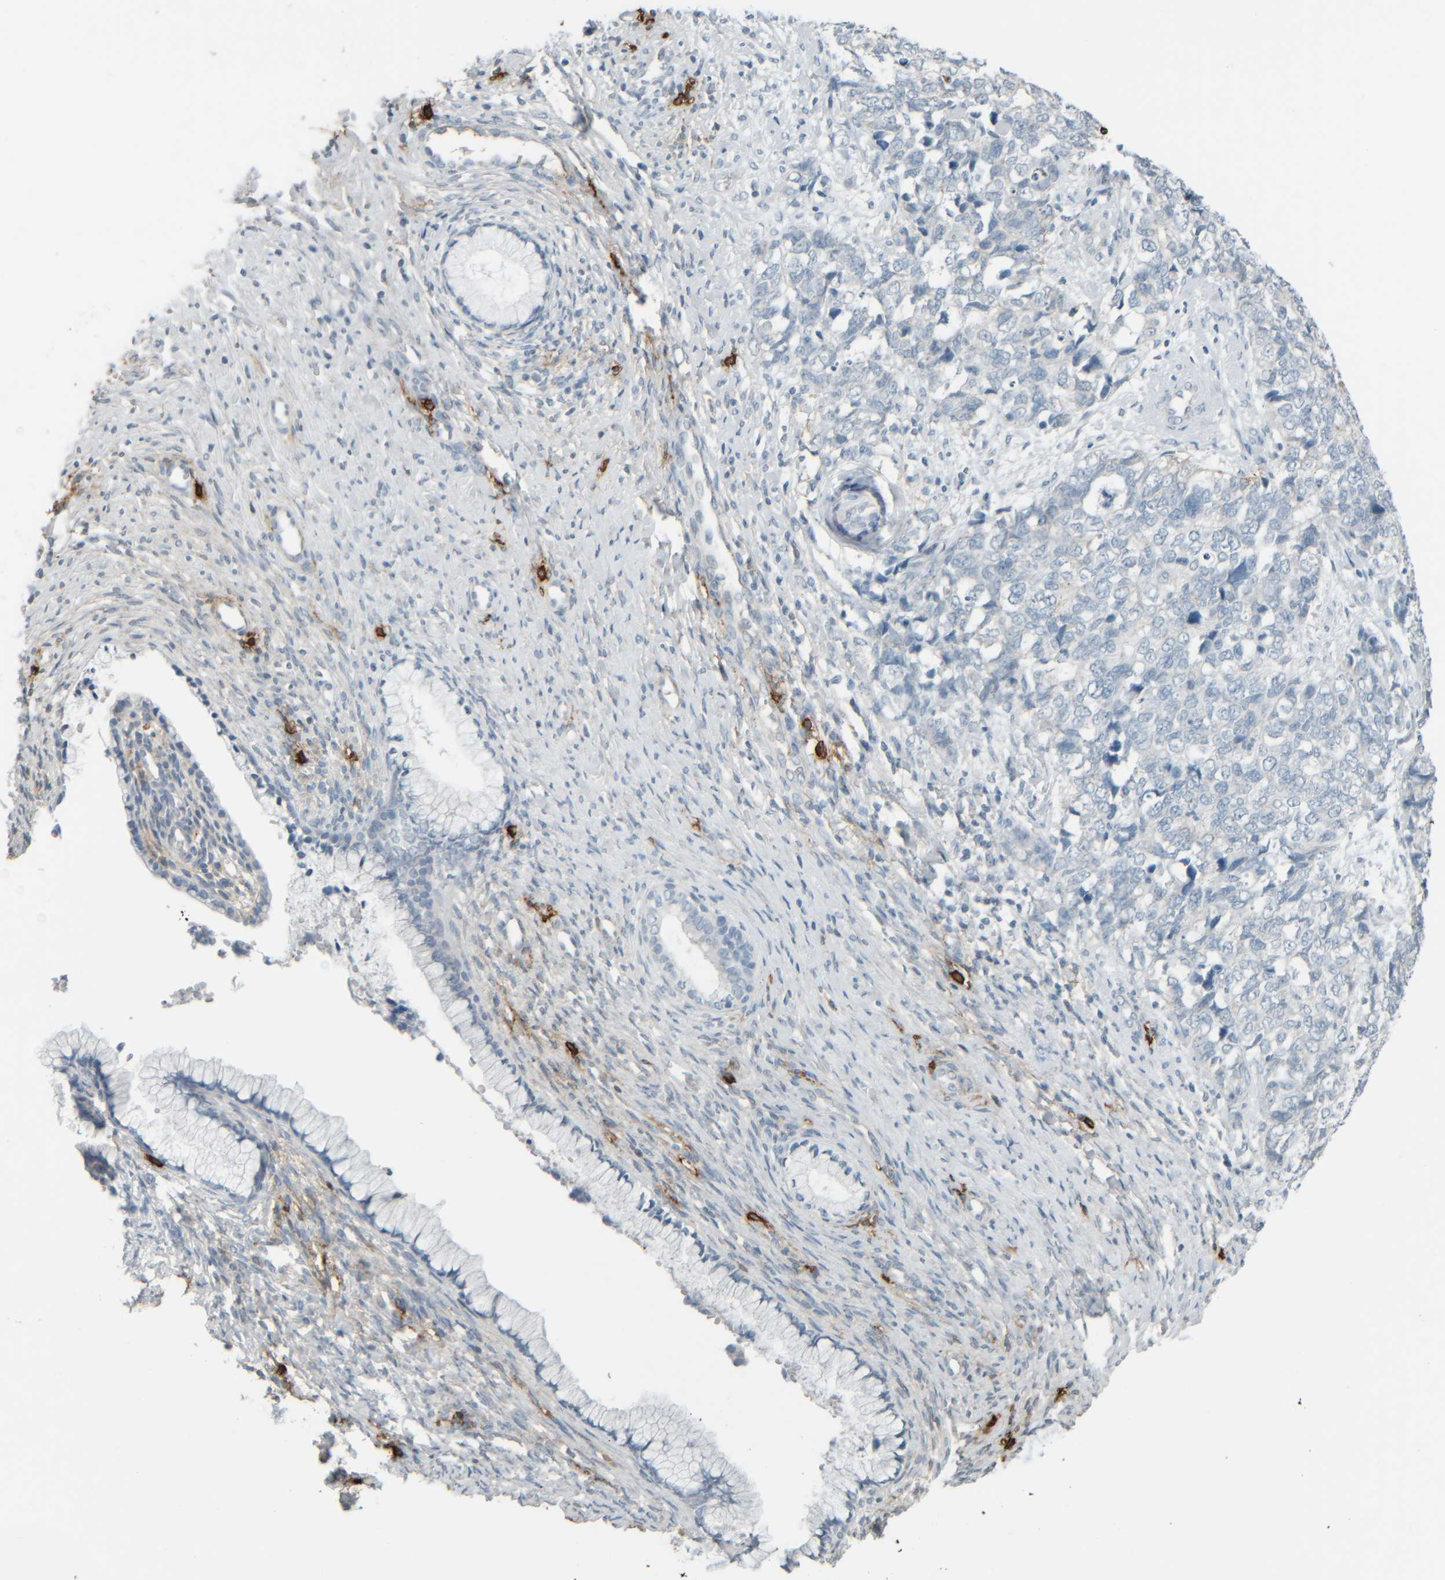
{"staining": {"intensity": "negative", "quantity": "none", "location": "none"}, "tissue": "cervical cancer", "cell_type": "Tumor cells", "image_type": "cancer", "snomed": [{"axis": "morphology", "description": "Squamous cell carcinoma, NOS"}, {"axis": "topography", "description": "Cervix"}], "caption": "This is a micrograph of IHC staining of cervical cancer, which shows no staining in tumor cells. (DAB immunohistochemistry (IHC), high magnification).", "gene": "TPSAB1", "patient": {"sex": "female", "age": 63}}